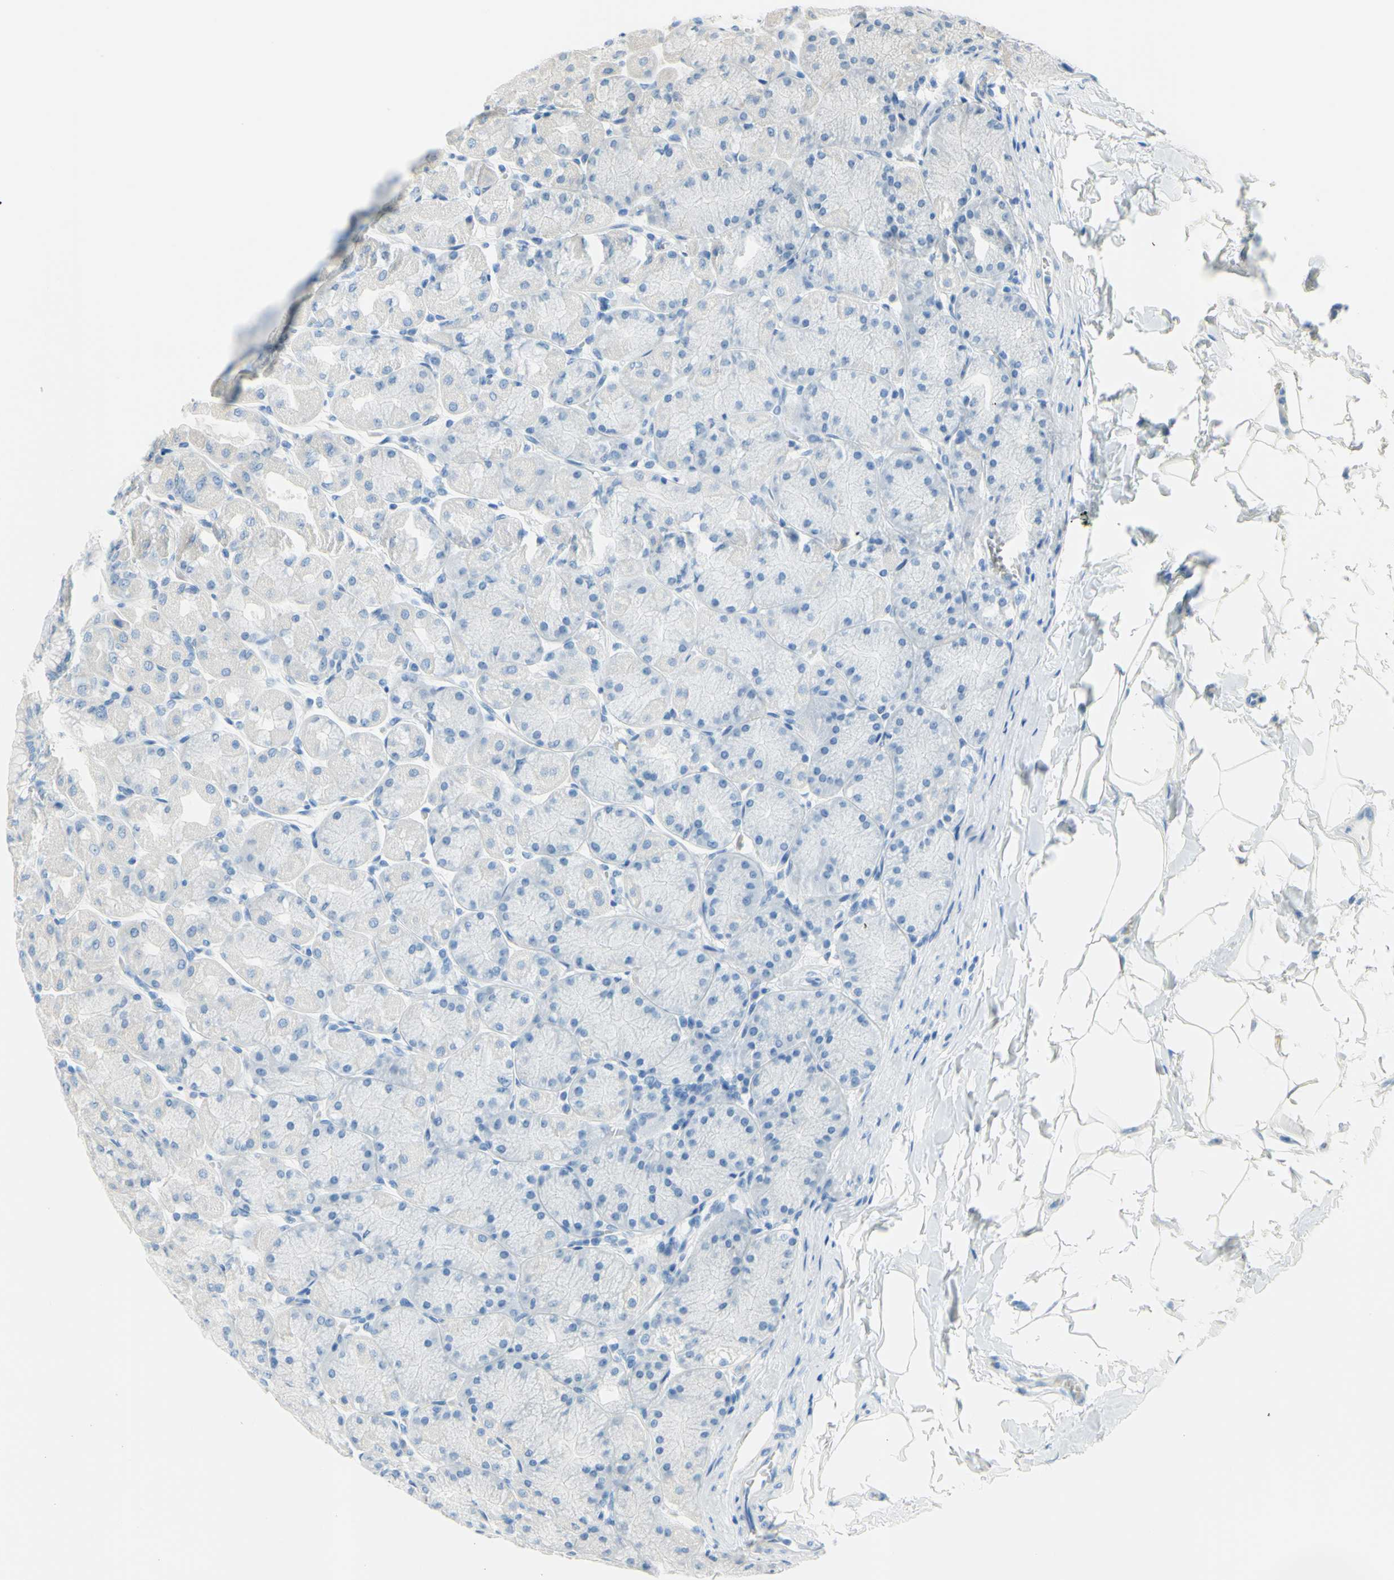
{"staining": {"intensity": "negative", "quantity": "none", "location": "none"}, "tissue": "stomach", "cell_type": "Glandular cells", "image_type": "normal", "snomed": [{"axis": "morphology", "description": "Normal tissue, NOS"}, {"axis": "topography", "description": "Stomach, upper"}], "caption": "Immunohistochemistry histopathology image of unremarkable stomach: stomach stained with DAB (3,3'-diaminobenzidine) shows no significant protein expression in glandular cells.", "gene": "DCT", "patient": {"sex": "female", "age": 56}}